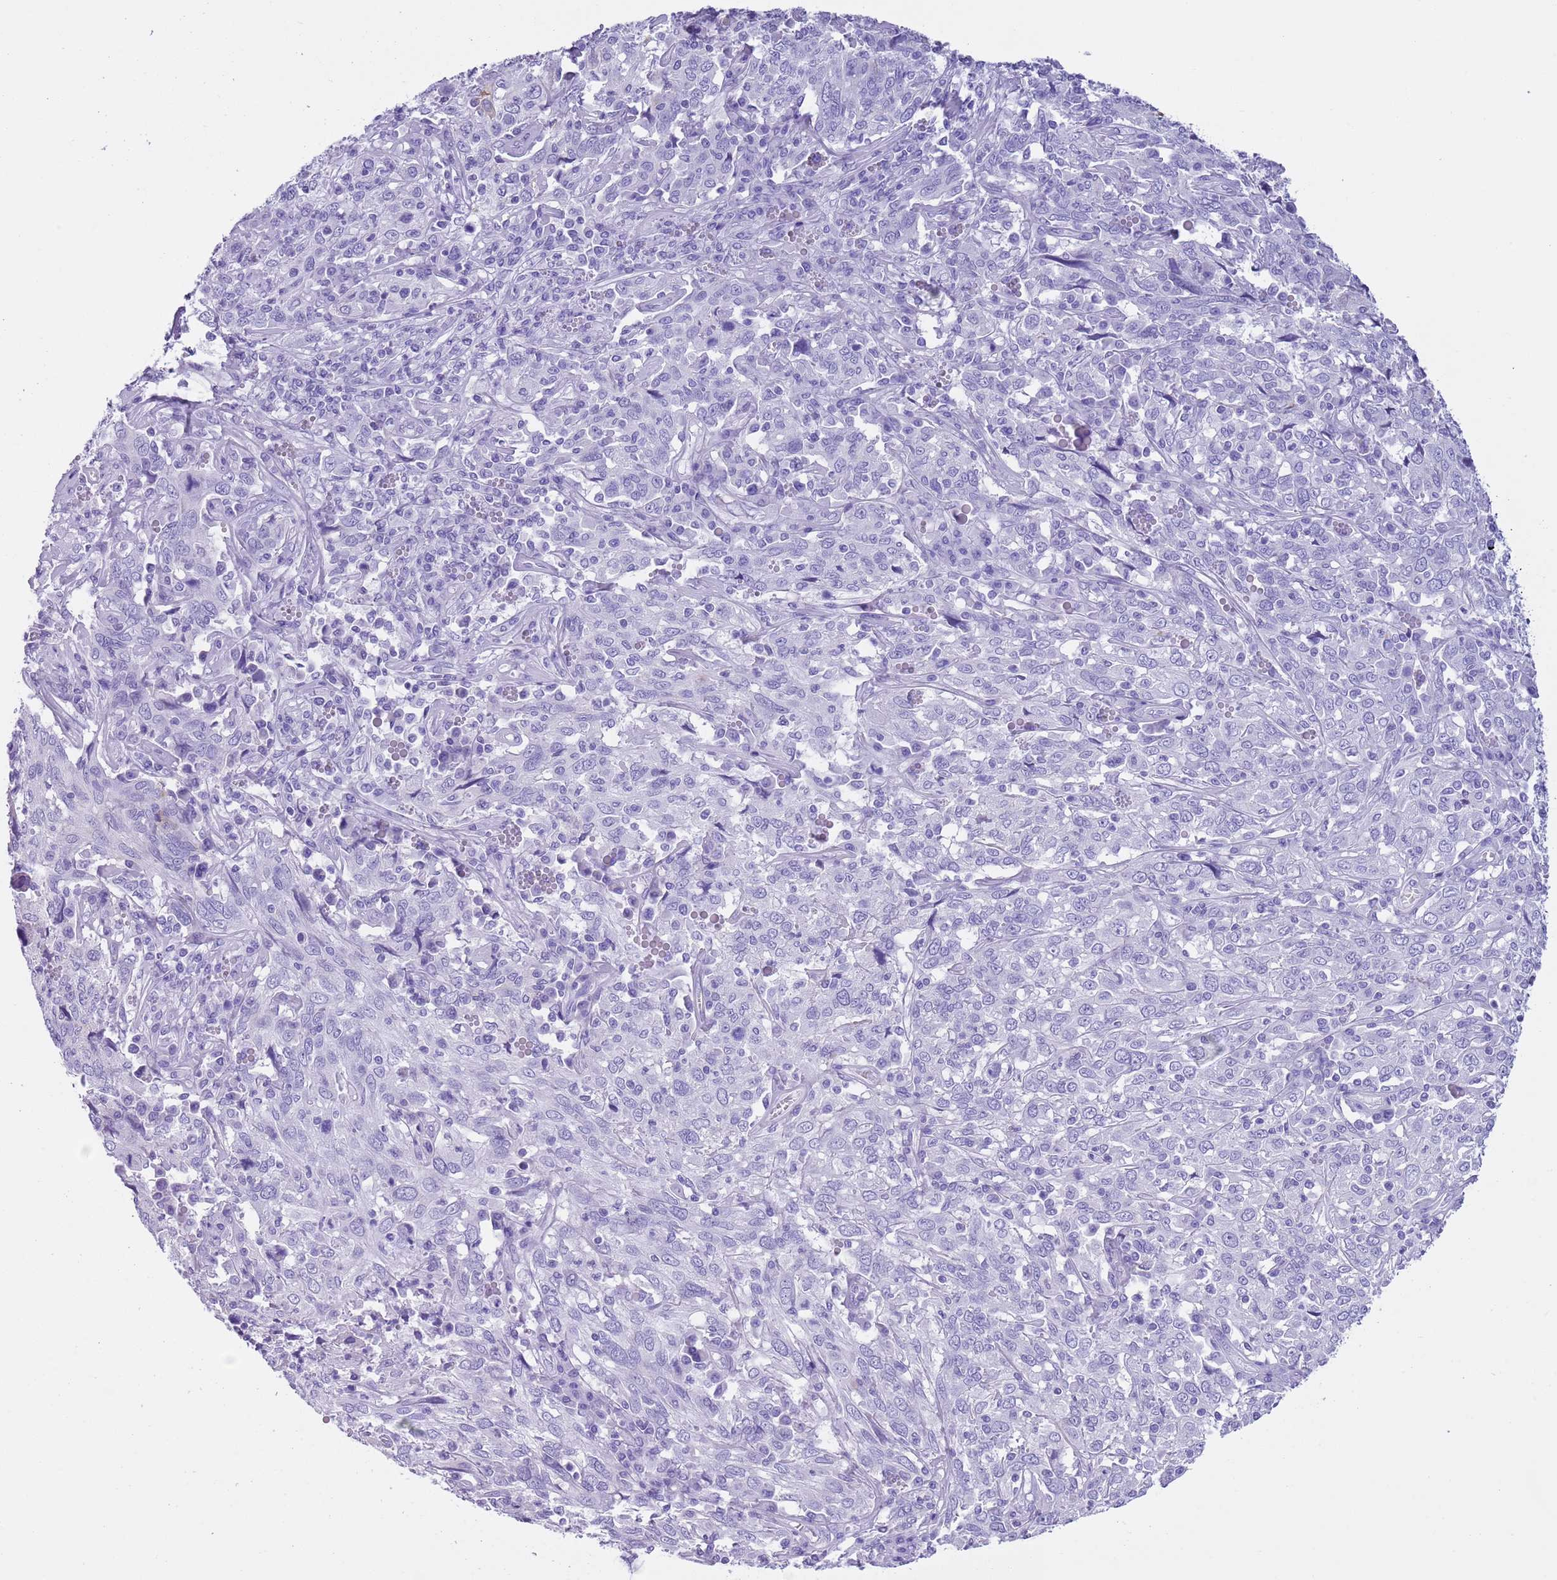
{"staining": {"intensity": "negative", "quantity": "none", "location": "none"}, "tissue": "cervical cancer", "cell_type": "Tumor cells", "image_type": "cancer", "snomed": [{"axis": "morphology", "description": "Squamous cell carcinoma, NOS"}, {"axis": "topography", "description": "Cervix"}], "caption": "An image of squamous cell carcinoma (cervical) stained for a protein demonstrates no brown staining in tumor cells. The staining was performed using DAB to visualize the protein expression in brown, while the nuclei were stained in blue with hematoxylin (Magnification: 20x).", "gene": "TBC1D10B", "patient": {"sex": "female", "age": 46}}